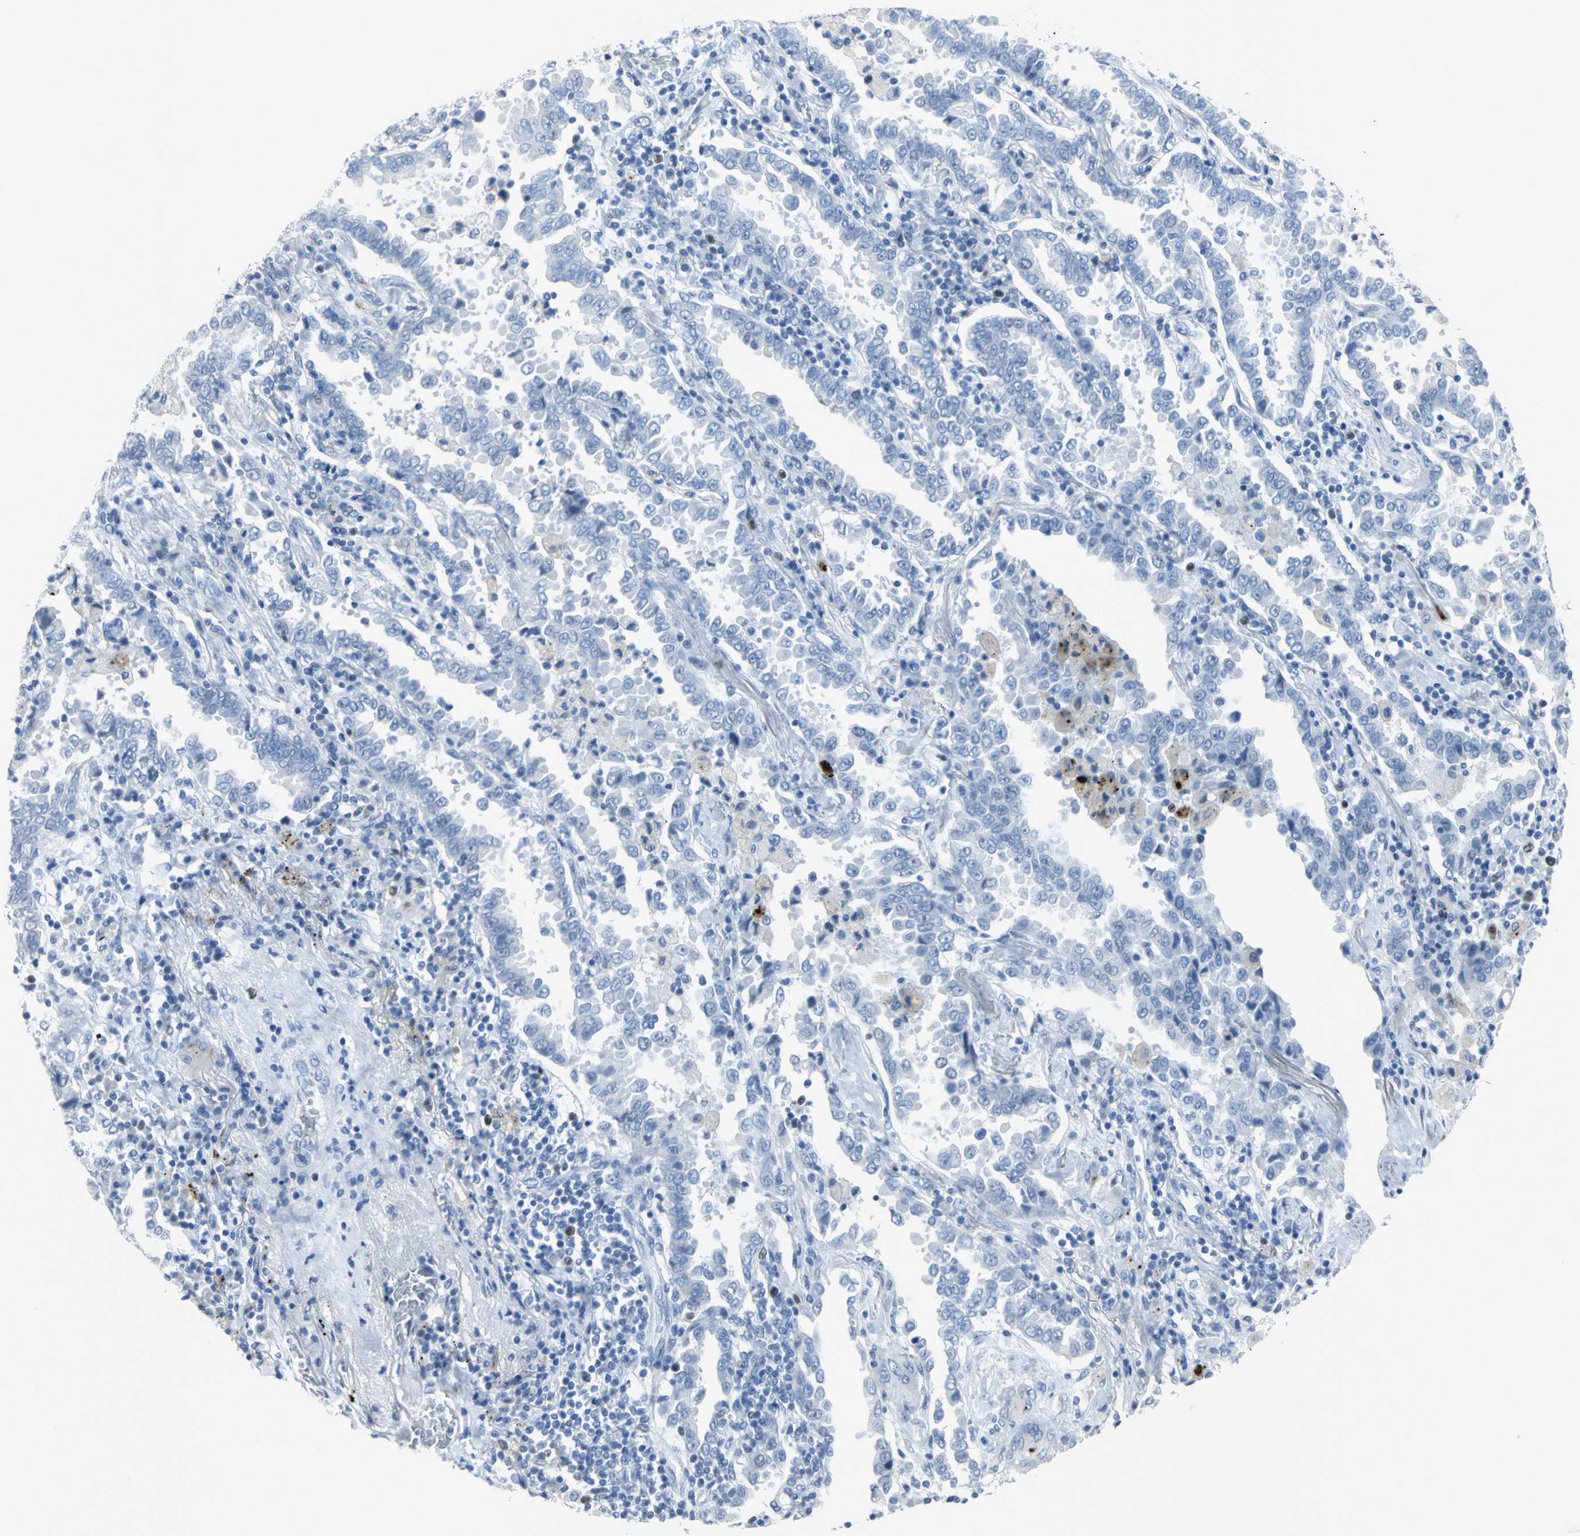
{"staining": {"intensity": "weak", "quantity": "<25%", "location": "nuclear"}, "tissue": "lung cancer", "cell_type": "Tumor cells", "image_type": "cancer", "snomed": [{"axis": "morphology", "description": "Normal tissue, NOS"}, {"axis": "morphology", "description": "Inflammation, NOS"}, {"axis": "morphology", "description": "Adenocarcinoma, NOS"}, {"axis": "topography", "description": "Lung"}], "caption": "Tumor cells are negative for protein expression in human lung adenocarcinoma.", "gene": "MCM3", "patient": {"sex": "female", "age": 64}}